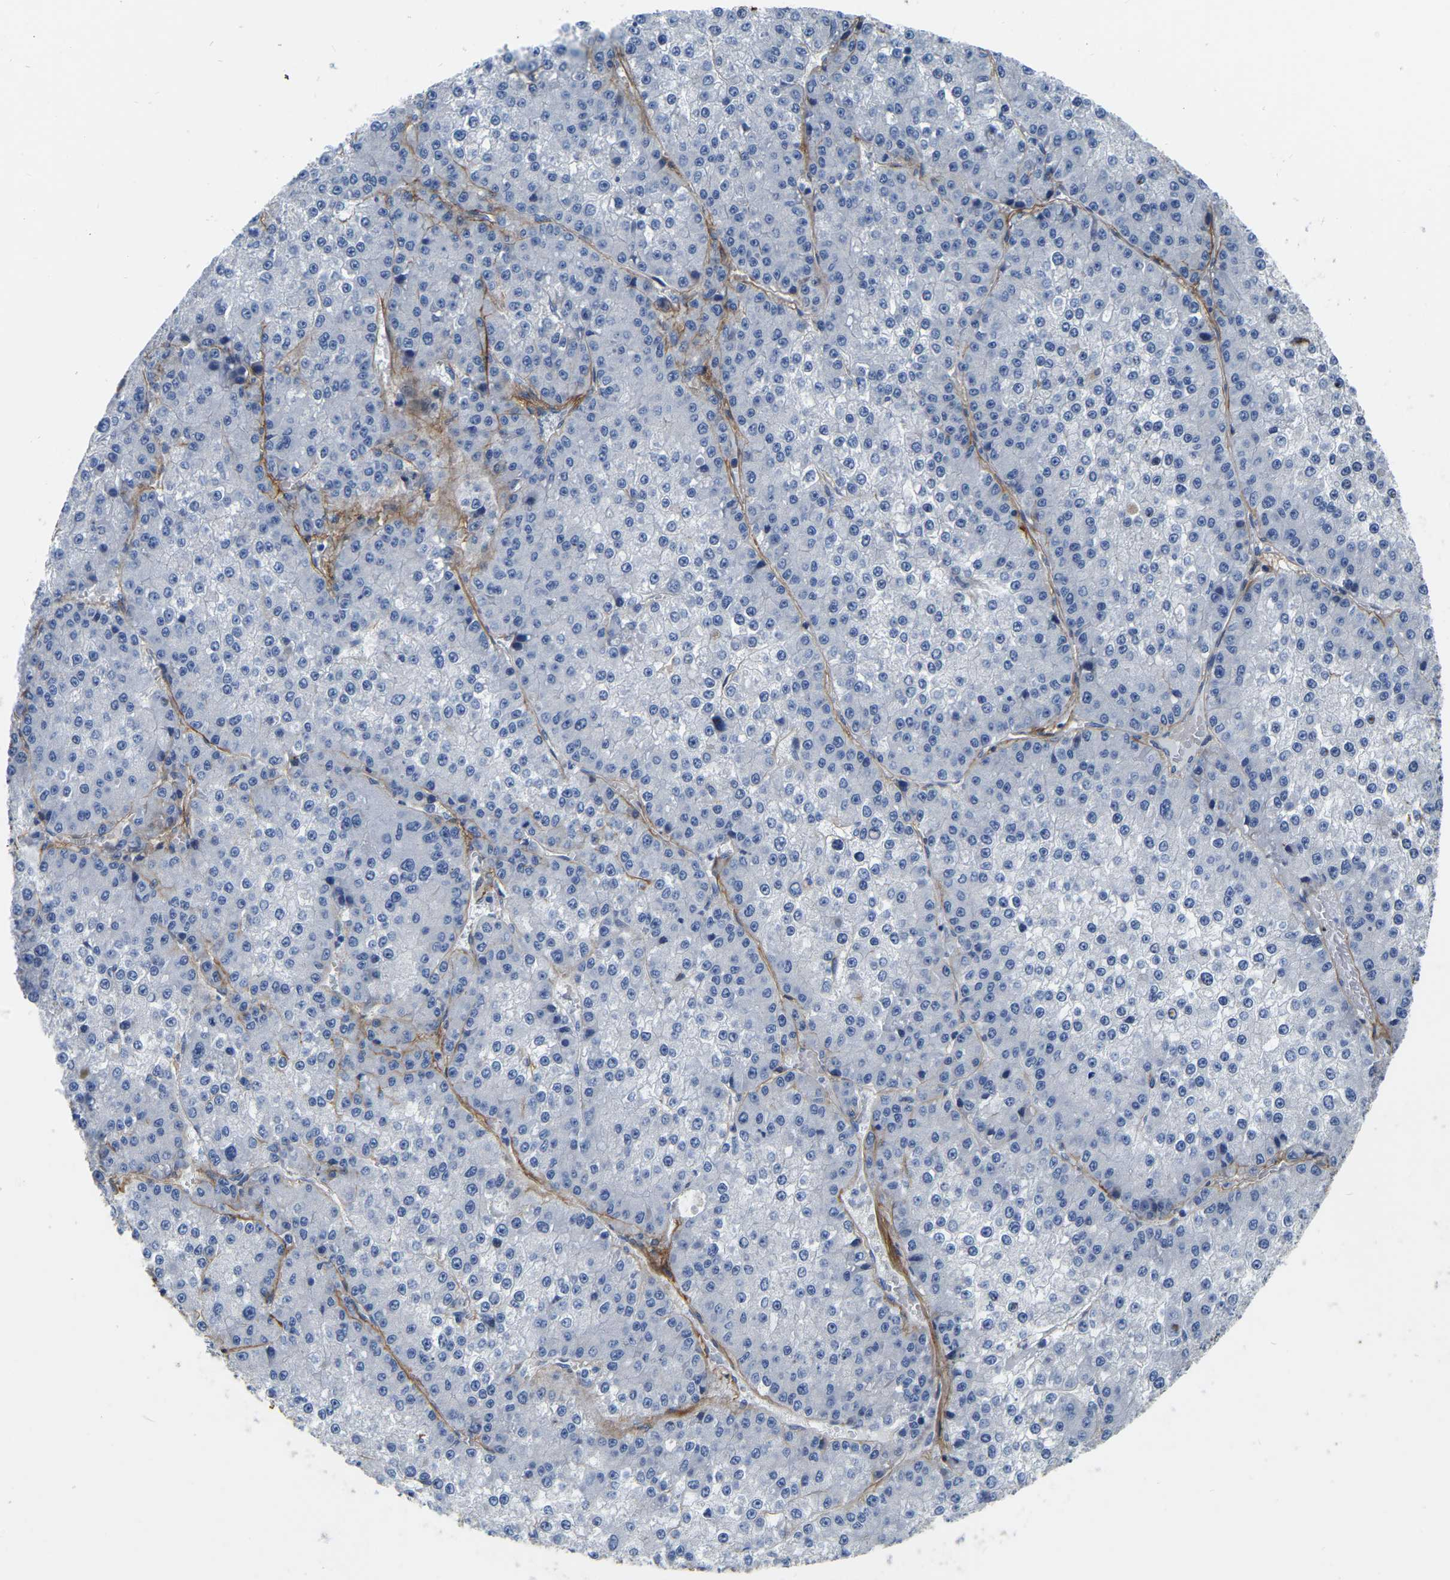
{"staining": {"intensity": "negative", "quantity": "none", "location": "none"}, "tissue": "liver cancer", "cell_type": "Tumor cells", "image_type": "cancer", "snomed": [{"axis": "morphology", "description": "Carcinoma, Hepatocellular, NOS"}, {"axis": "topography", "description": "Liver"}], "caption": "Tumor cells show no significant protein expression in liver cancer.", "gene": "COL6A1", "patient": {"sex": "female", "age": 73}}